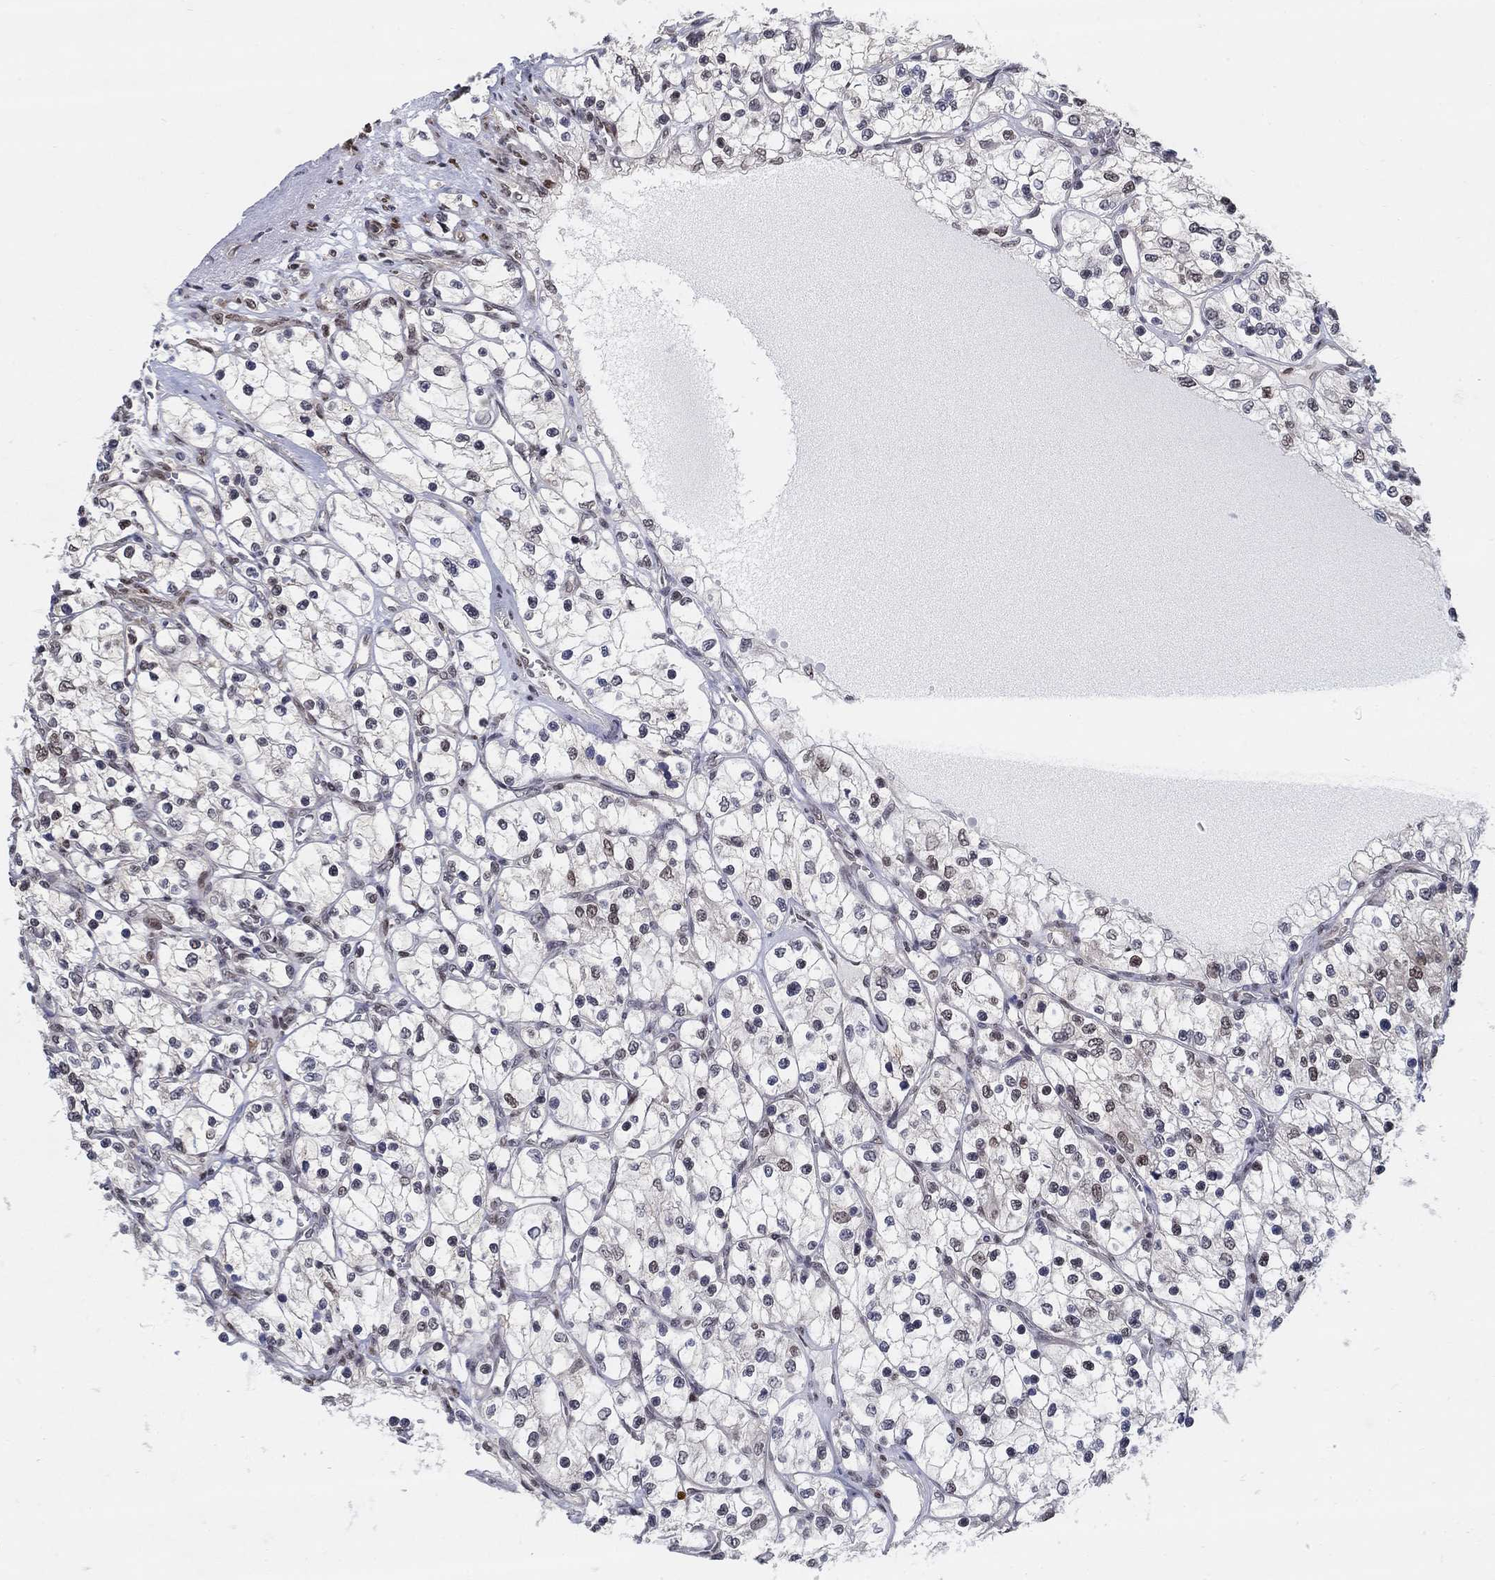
{"staining": {"intensity": "weak", "quantity": "<25%", "location": "nuclear"}, "tissue": "renal cancer", "cell_type": "Tumor cells", "image_type": "cancer", "snomed": [{"axis": "morphology", "description": "Adenocarcinoma, NOS"}, {"axis": "topography", "description": "Kidney"}], "caption": "Adenocarcinoma (renal) was stained to show a protein in brown. There is no significant expression in tumor cells.", "gene": "CENPE", "patient": {"sex": "female", "age": 69}}